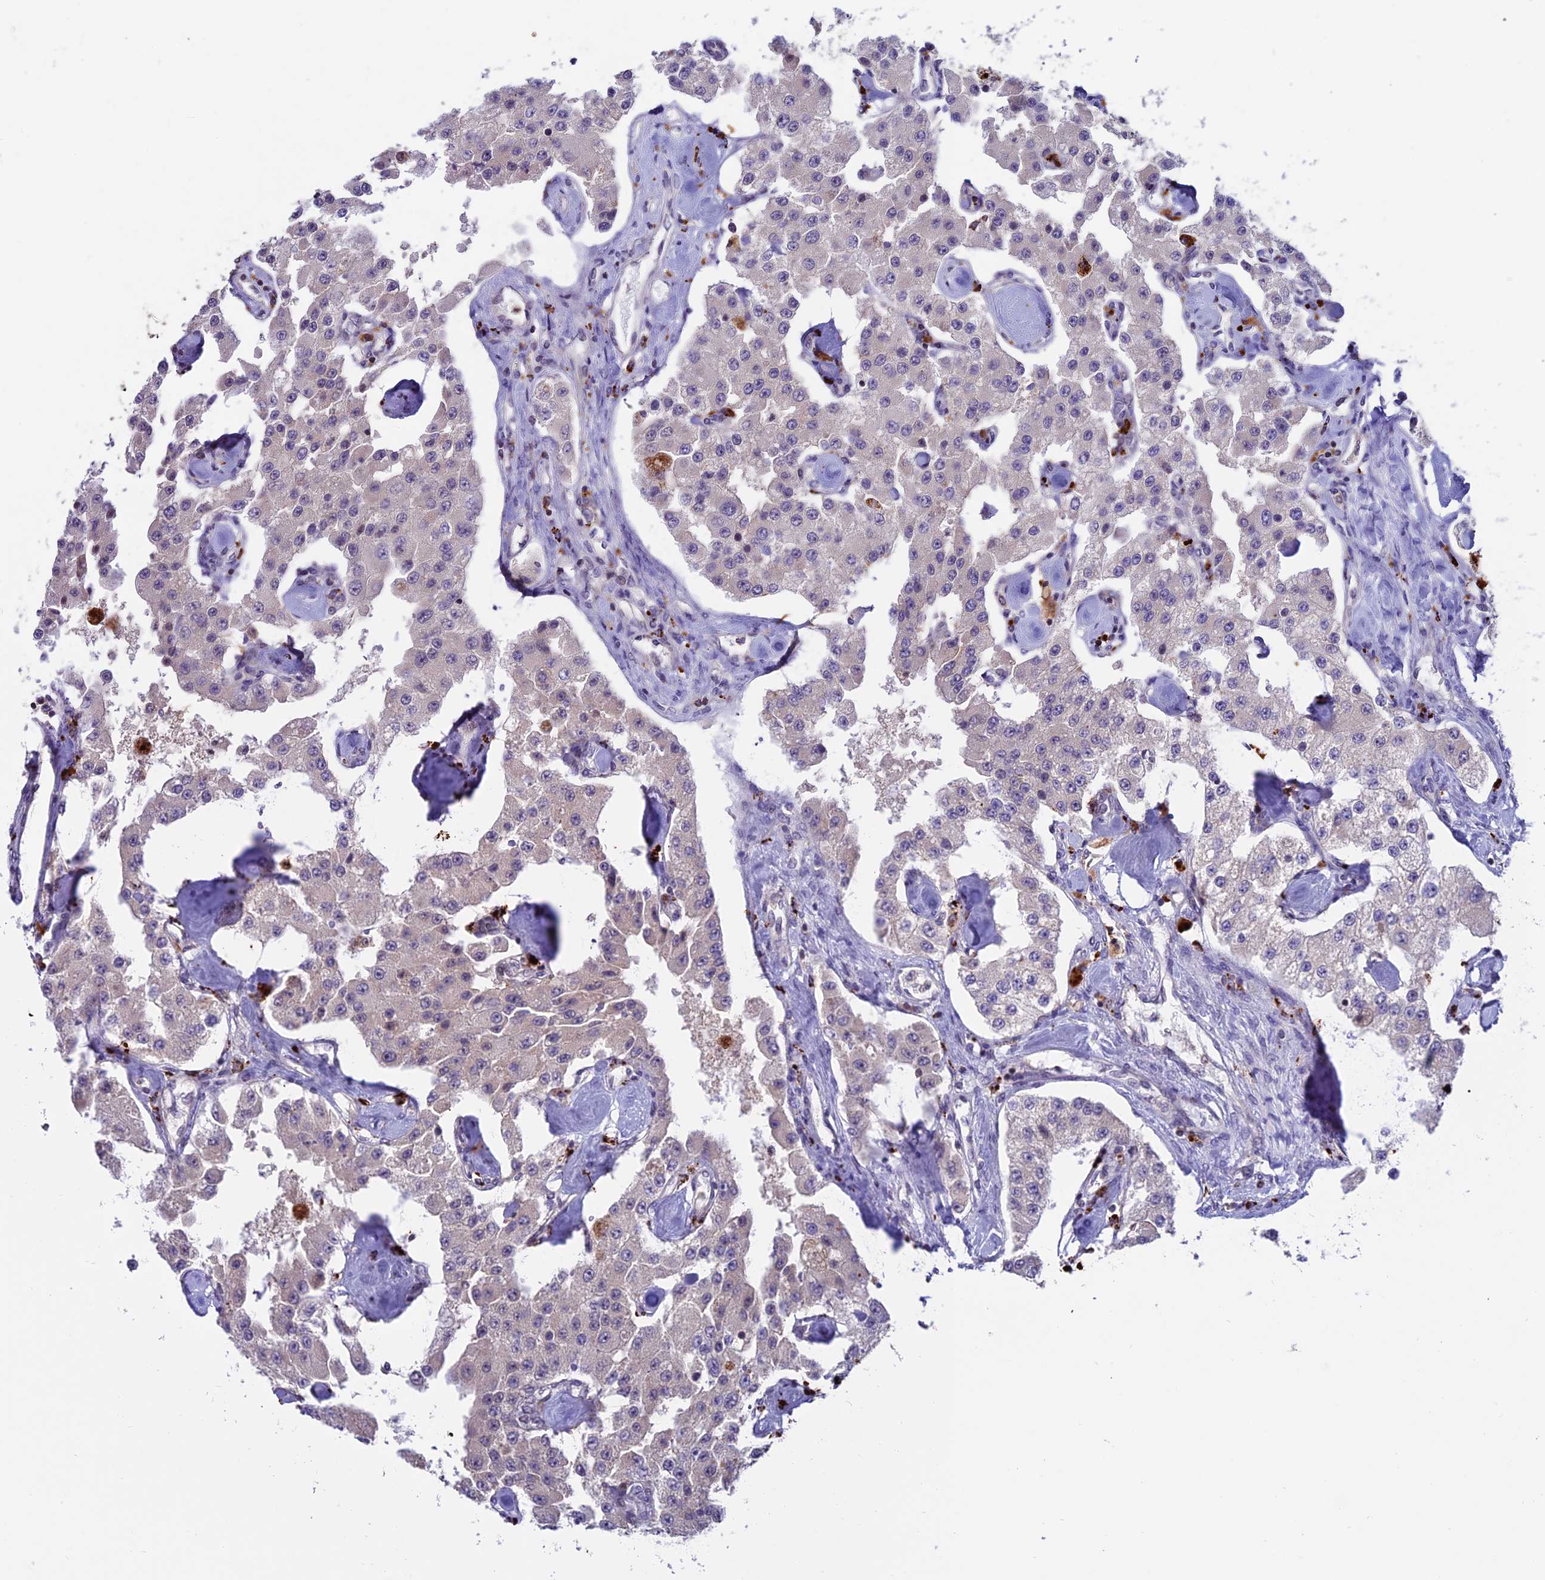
{"staining": {"intensity": "negative", "quantity": "none", "location": "none"}, "tissue": "carcinoid", "cell_type": "Tumor cells", "image_type": "cancer", "snomed": [{"axis": "morphology", "description": "Carcinoid, malignant, NOS"}, {"axis": "topography", "description": "Pancreas"}], "caption": "The micrograph demonstrates no significant positivity in tumor cells of carcinoid (malignant).", "gene": "ARHGEF18", "patient": {"sex": "male", "age": 41}}